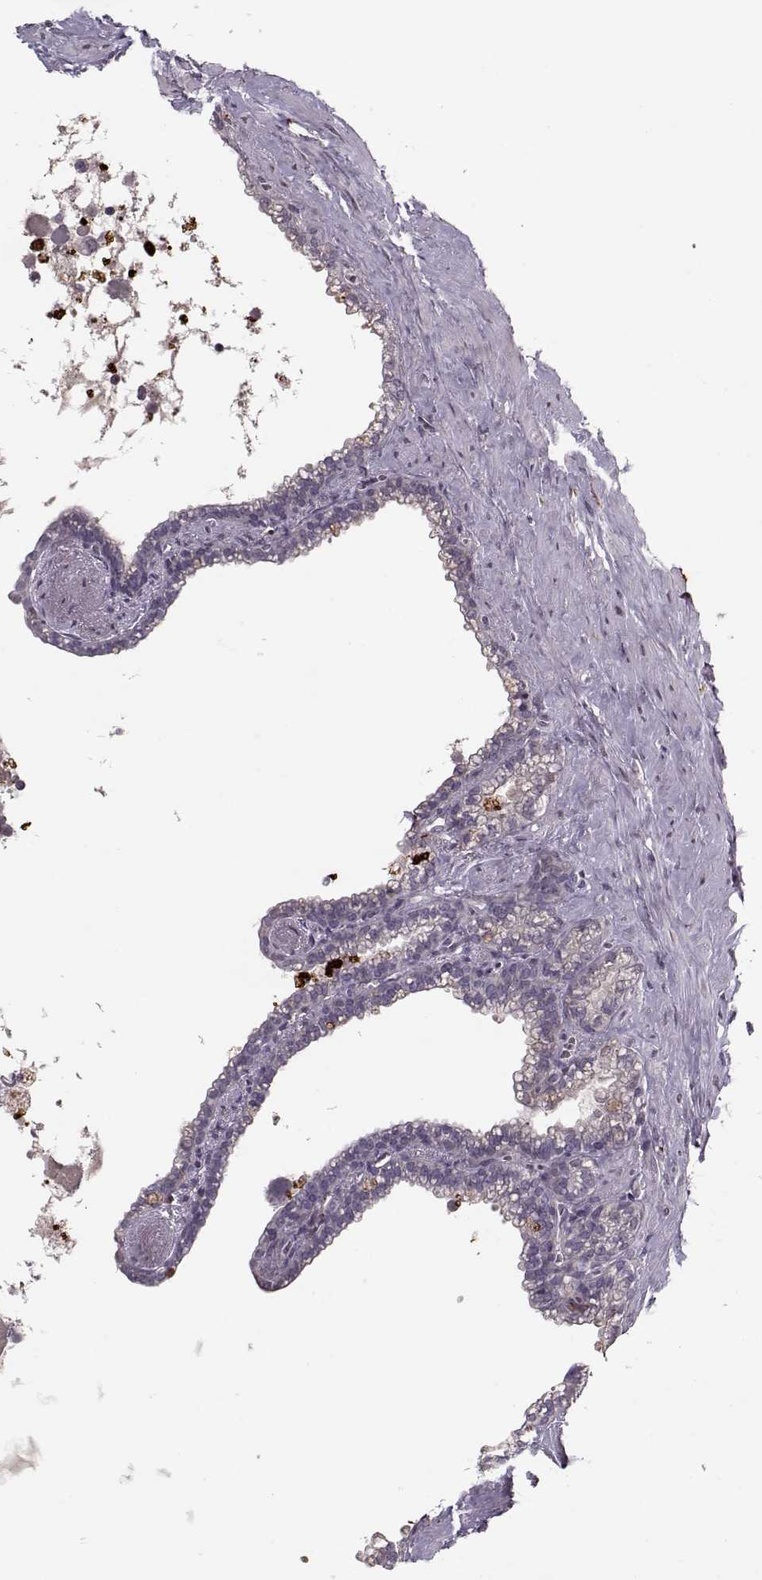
{"staining": {"intensity": "negative", "quantity": "none", "location": "none"}, "tissue": "seminal vesicle", "cell_type": "Glandular cells", "image_type": "normal", "snomed": [{"axis": "morphology", "description": "Normal tissue, NOS"}, {"axis": "morphology", "description": "Urothelial carcinoma, NOS"}, {"axis": "topography", "description": "Urinary bladder"}, {"axis": "topography", "description": "Seminal veicle"}], "caption": "A high-resolution histopathology image shows IHC staining of benign seminal vesicle, which exhibits no significant staining in glandular cells. (Immunohistochemistry (ihc), brightfield microscopy, high magnification).", "gene": "DNAI3", "patient": {"sex": "male", "age": 76}}